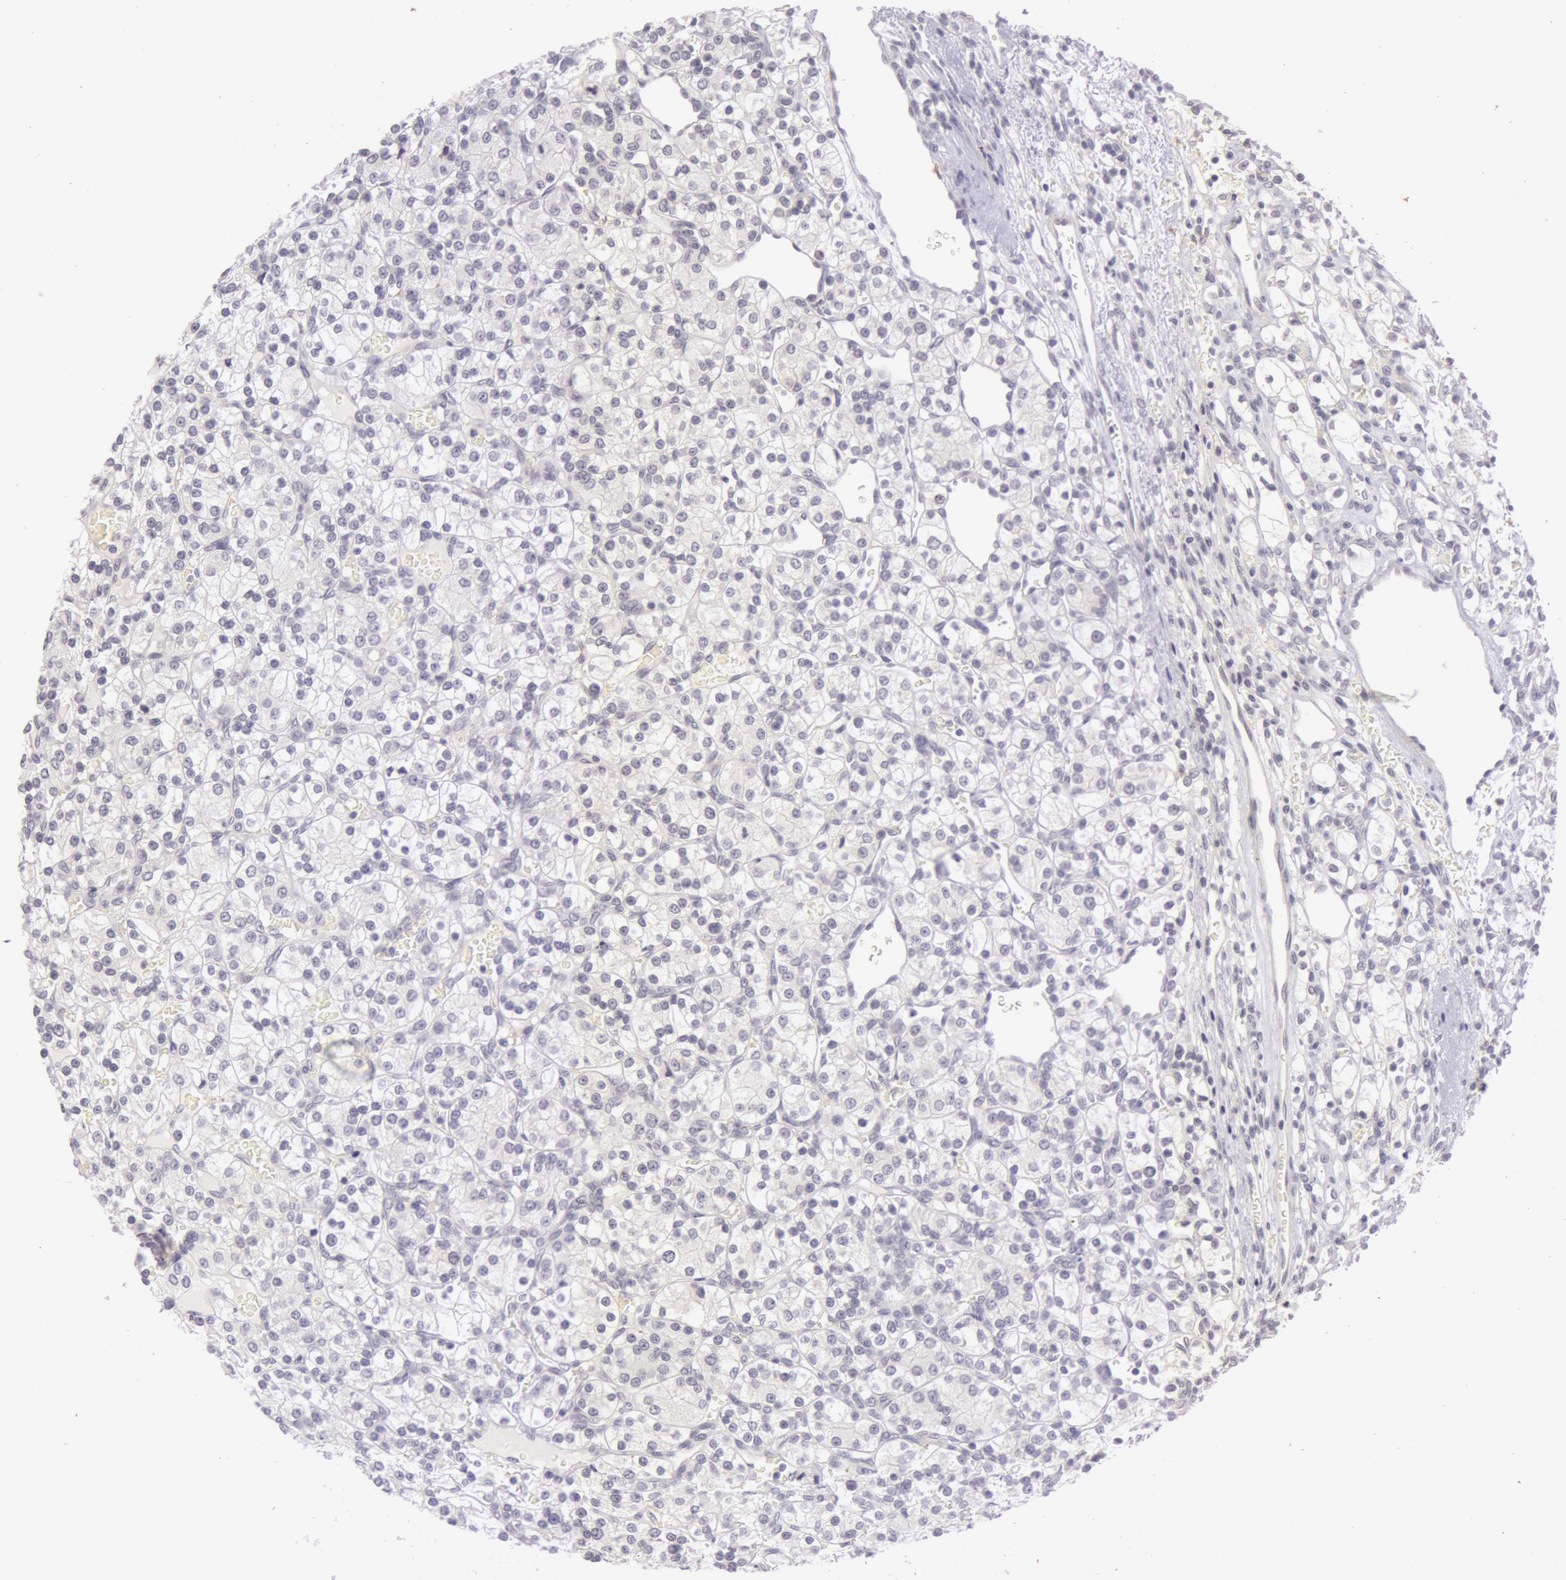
{"staining": {"intensity": "negative", "quantity": "none", "location": "none"}, "tissue": "renal cancer", "cell_type": "Tumor cells", "image_type": "cancer", "snomed": [{"axis": "morphology", "description": "Adenocarcinoma, NOS"}, {"axis": "topography", "description": "Kidney"}], "caption": "Immunohistochemical staining of human renal cancer (adenocarcinoma) displays no significant positivity in tumor cells.", "gene": "RBMY1F", "patient": {"sex": "female", "age": 62}}